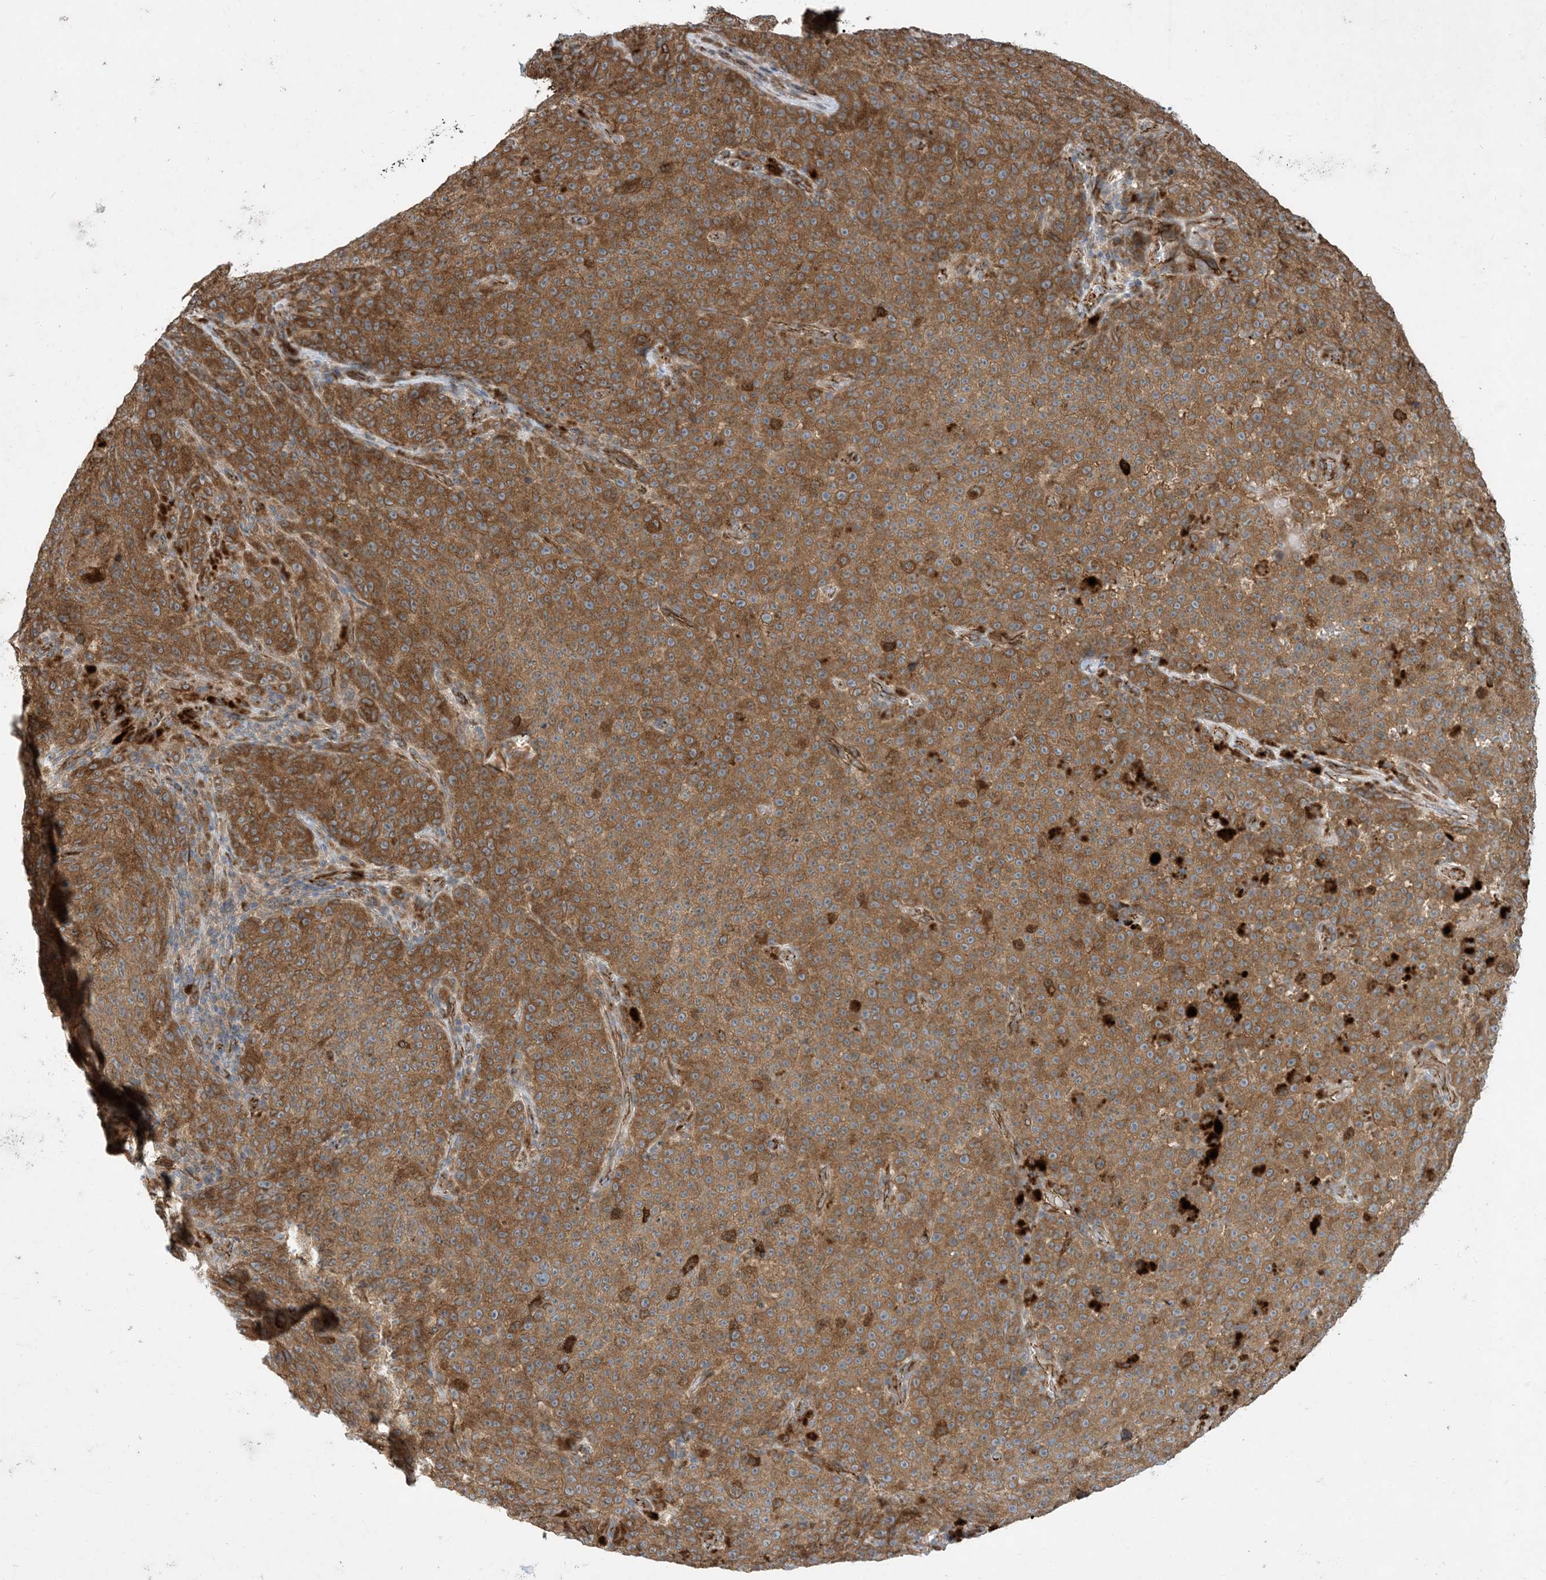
{"staining": {"intensity": "moderate", "quantity": ">75%", "location": "cytoplasmic/membranous"}, "tissue": "melanoma", "cell_type": "Tumor cells", "image_type": "cancer", "snomed": [{"axis": "morphology", "description": "Malignant melanoma, NOS"}, {"axis": "topography", "description": "Skin"}], "caption": "Moderate cytoplasmic/membranous positivity for a protein is present in approximately >75% of tumor cells of malignant melanoma using IHC.", "gene": "OTOP1", "patient": {"sex": "female", "age": 82}}